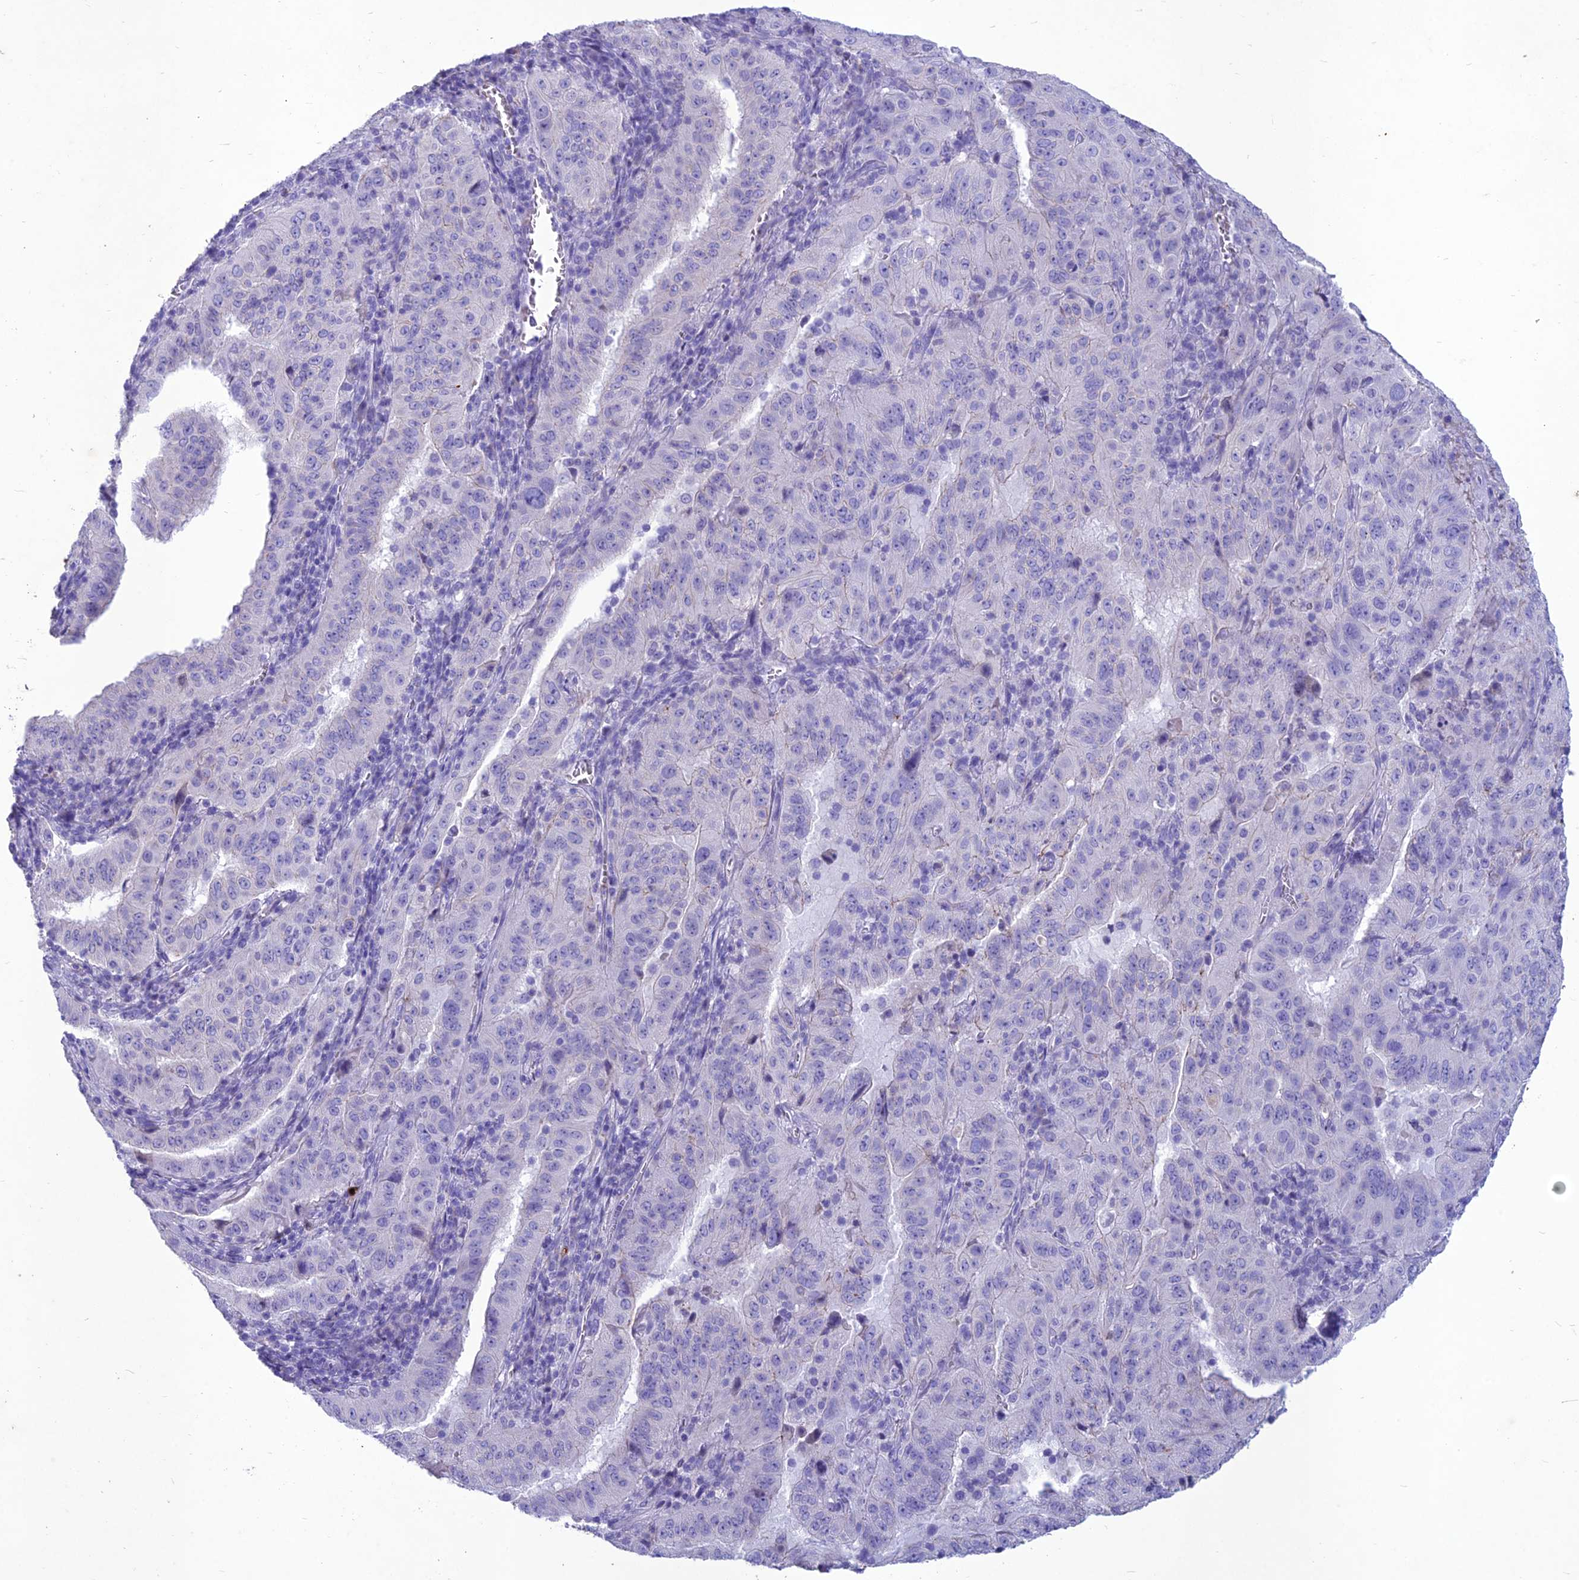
{"staining": {"intensity": "negative", "quantity": "none", "location": "none"}, "tissue": "pancreatic cancer", "cell_type": "Tumor cells", "image_type": "cancer", "snomed": [{"axis": "morphology", "description": "Adenocarcinoma, NOS"}, {"axis": "topography", "description": "Pancreas"}], "caption": "Adenocarcinoma (pancreatic) was stained to show a protein in brown. There is no significant staining in tumor cells.", "gene": "IFT172", "patient": {"sex": "male", "age": 63}}